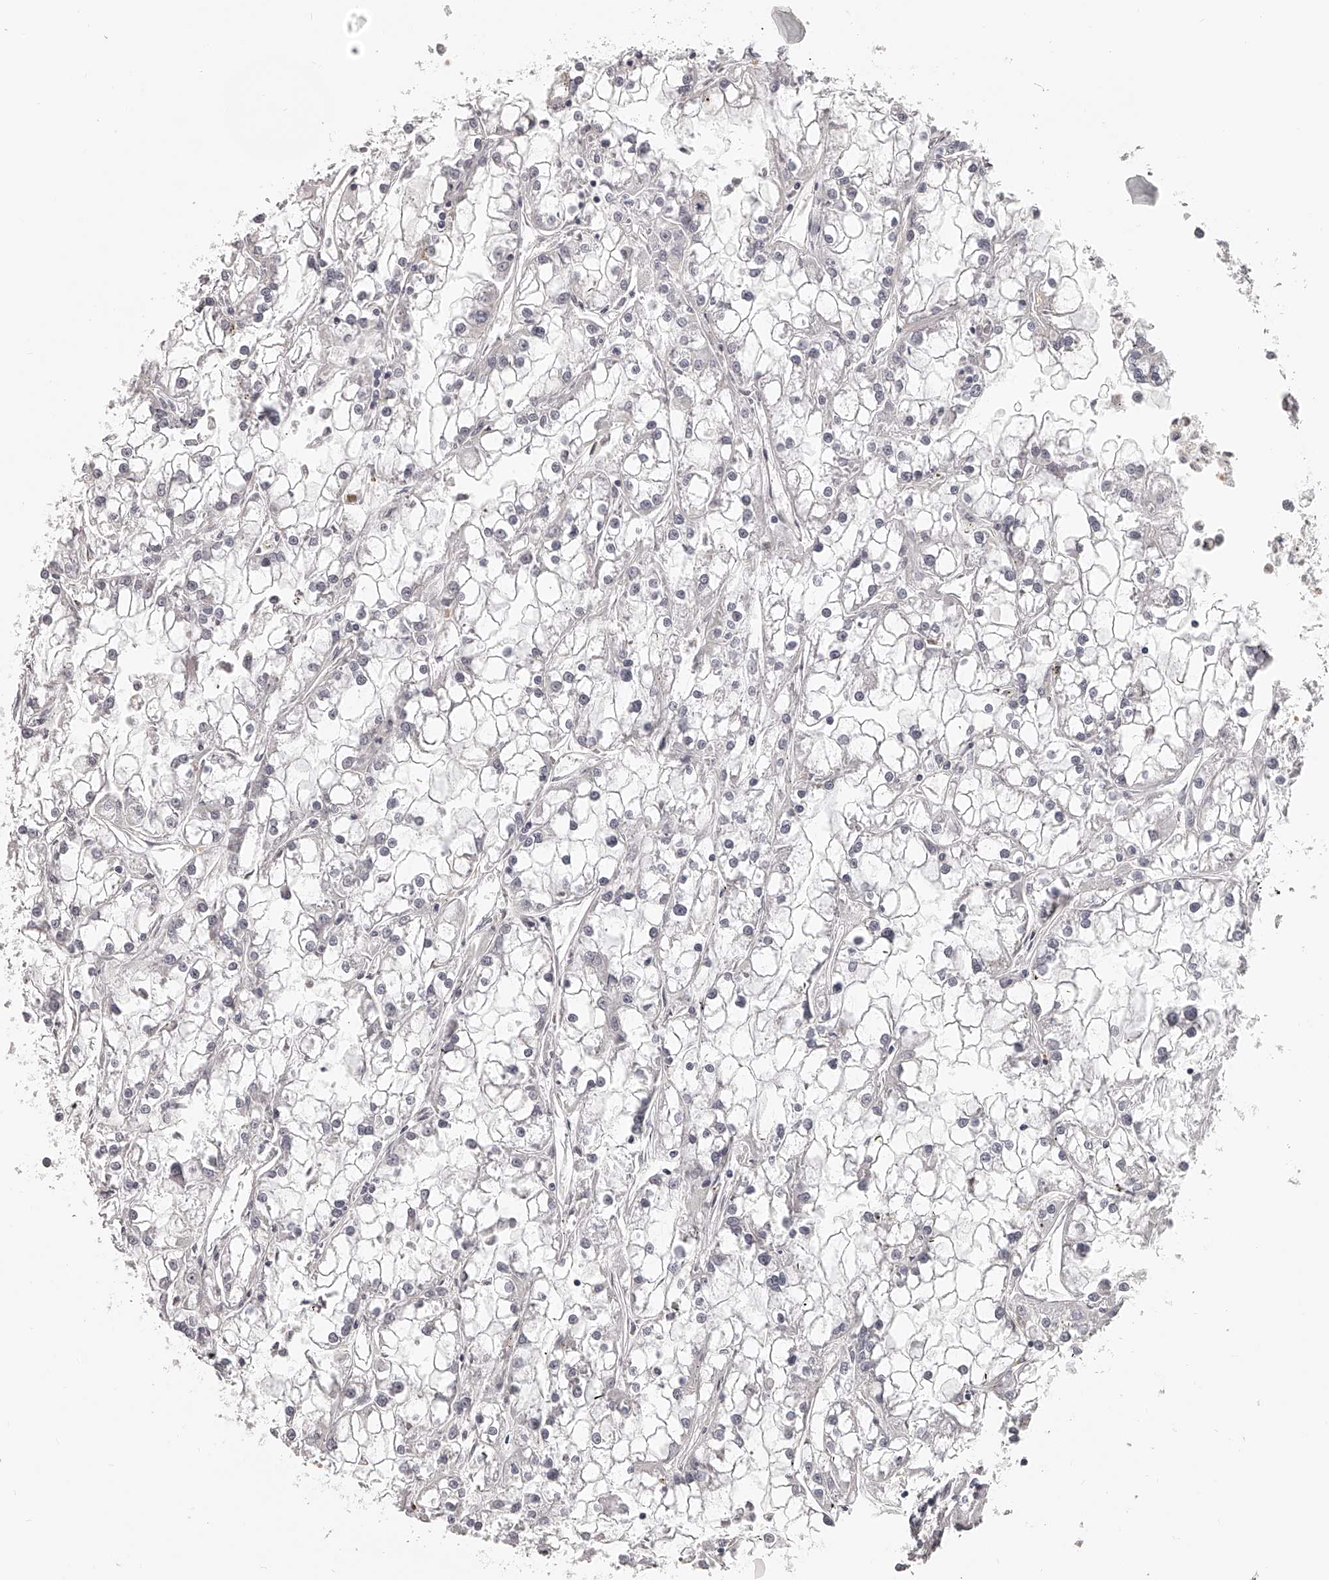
{"staining": {"intensity": "negative", "quantity": "none", "location": "none"}, "tissue": "renal cancer", "cell_type": "Tumor cells", "image_type": "cancer", "snomed": [{"axis": "morphology", "description": "Adenocarcinoma, NOS"}, {"axis": "topography", "description": "Kidney"}], "caption": "An image of human renal adenocarcinoma is negative for staining in tumor cells.", "gene": "DMRT1", "patient": {"sex": "female", "age": 52}}